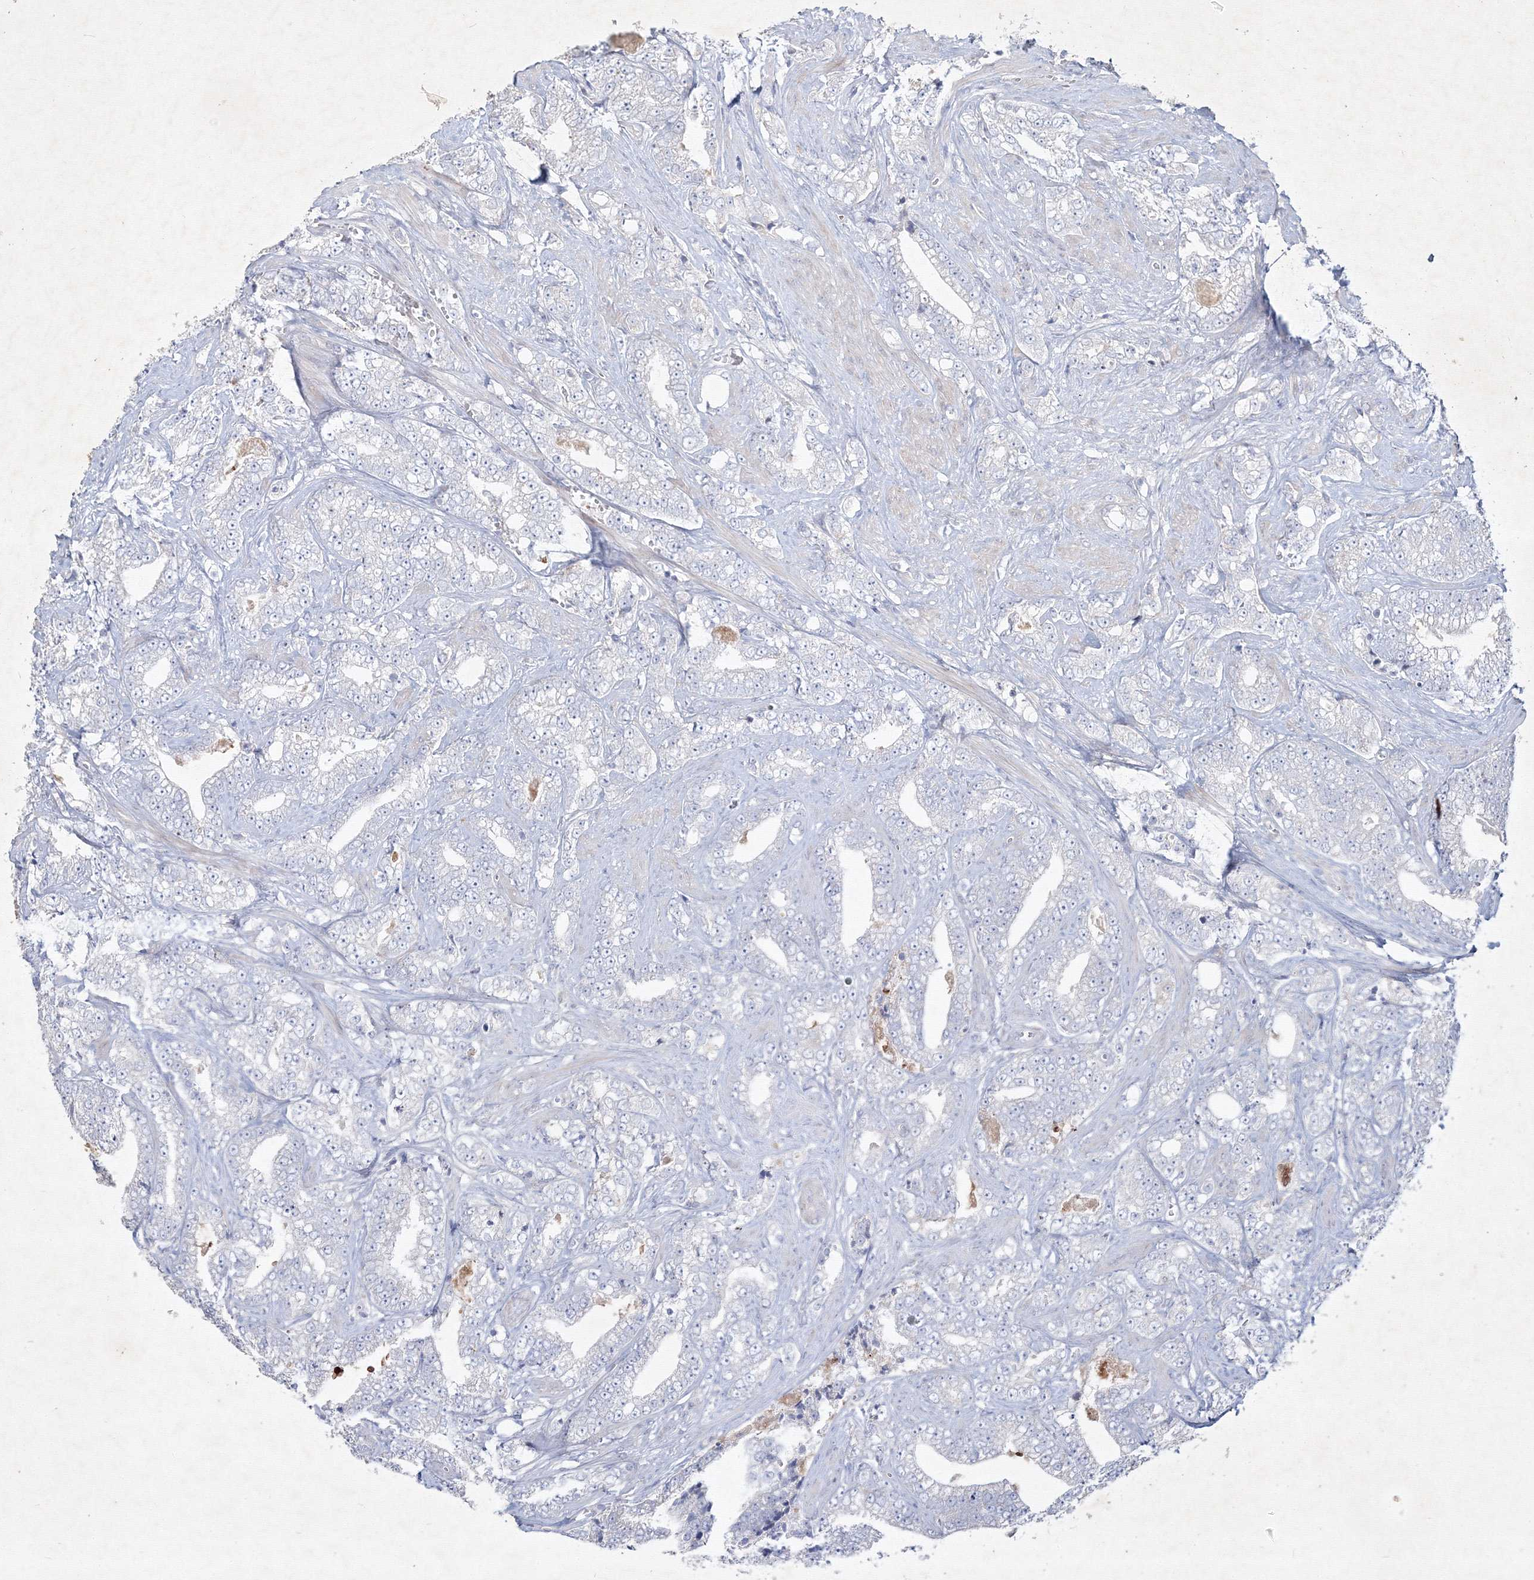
{"staining": {"intensity": "negative", "quantity": "none", "location": "none"}, "tissue": "prostate cancer", "cell_type": "Tumor cells", "image_type": "cancer", "snomed": [{"axis": "morphology", "description": "Adenocarcinoma, High grade"}, {"axis": "topography", "description": "Prostate and seminal vesicle, NOS"}], "caption": "Tumor cells are negative for brown protein staining in prostate cancer (high-grade adenocarcinoma).", "gene": "CXXC4", "patient": {"sex": "male", "age": 67}}